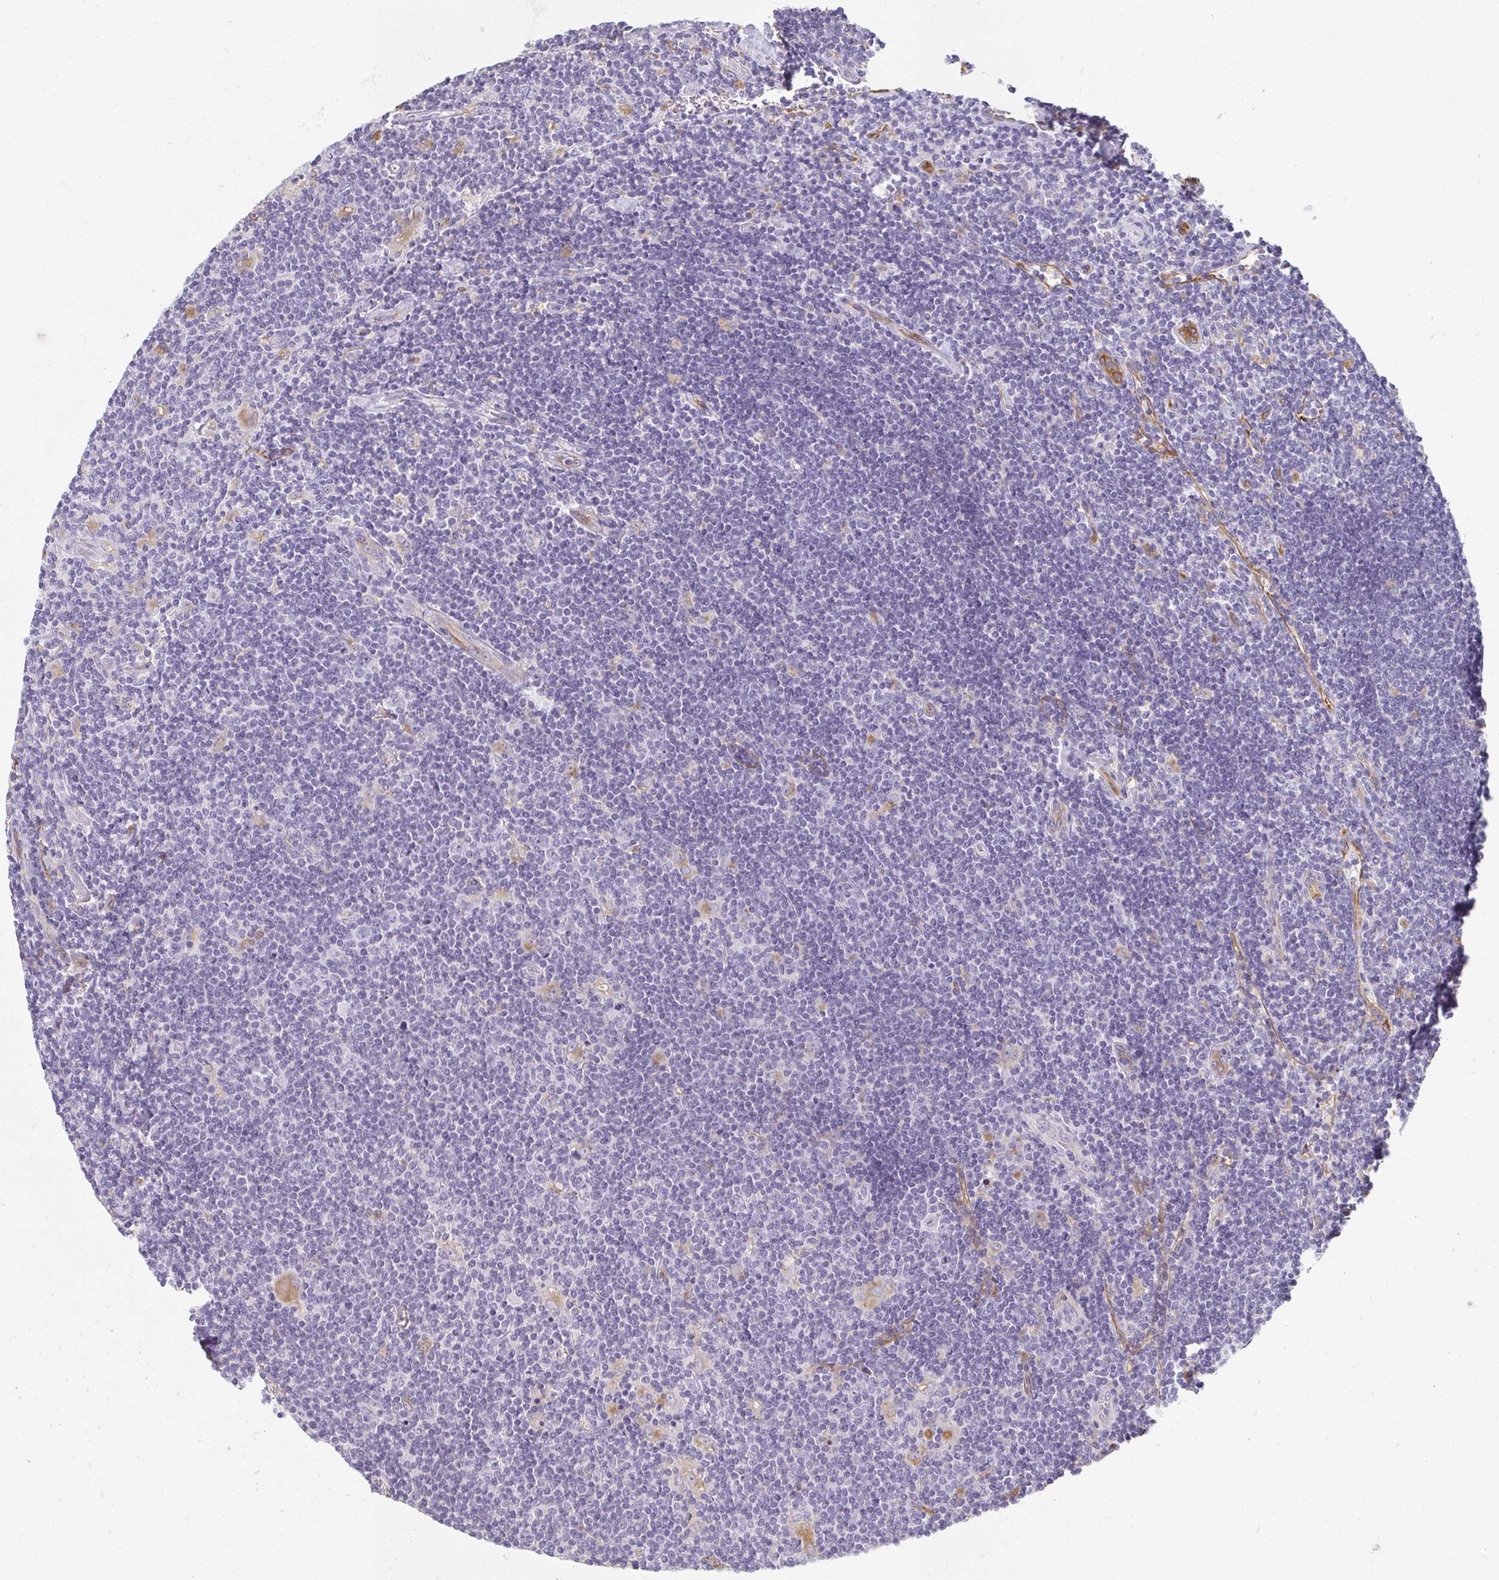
{"staining": {"intensity": "negative", "quantity": "none", "location": "none"}, "tissue": "lymphoma", "cell_type": "Tumor cells", "image_type": "cancer", "snomed": [{"axis": "morphology", "description": "Hodgkin's disease, NOS"}, {"axis": "topography", "description": "Lymph node"}], "caption": "Tumor cells show no significant protein expression in Hodgkin's disease.", "gene": "PDE2A", "patient": {"sex": "male", "age": 40}}